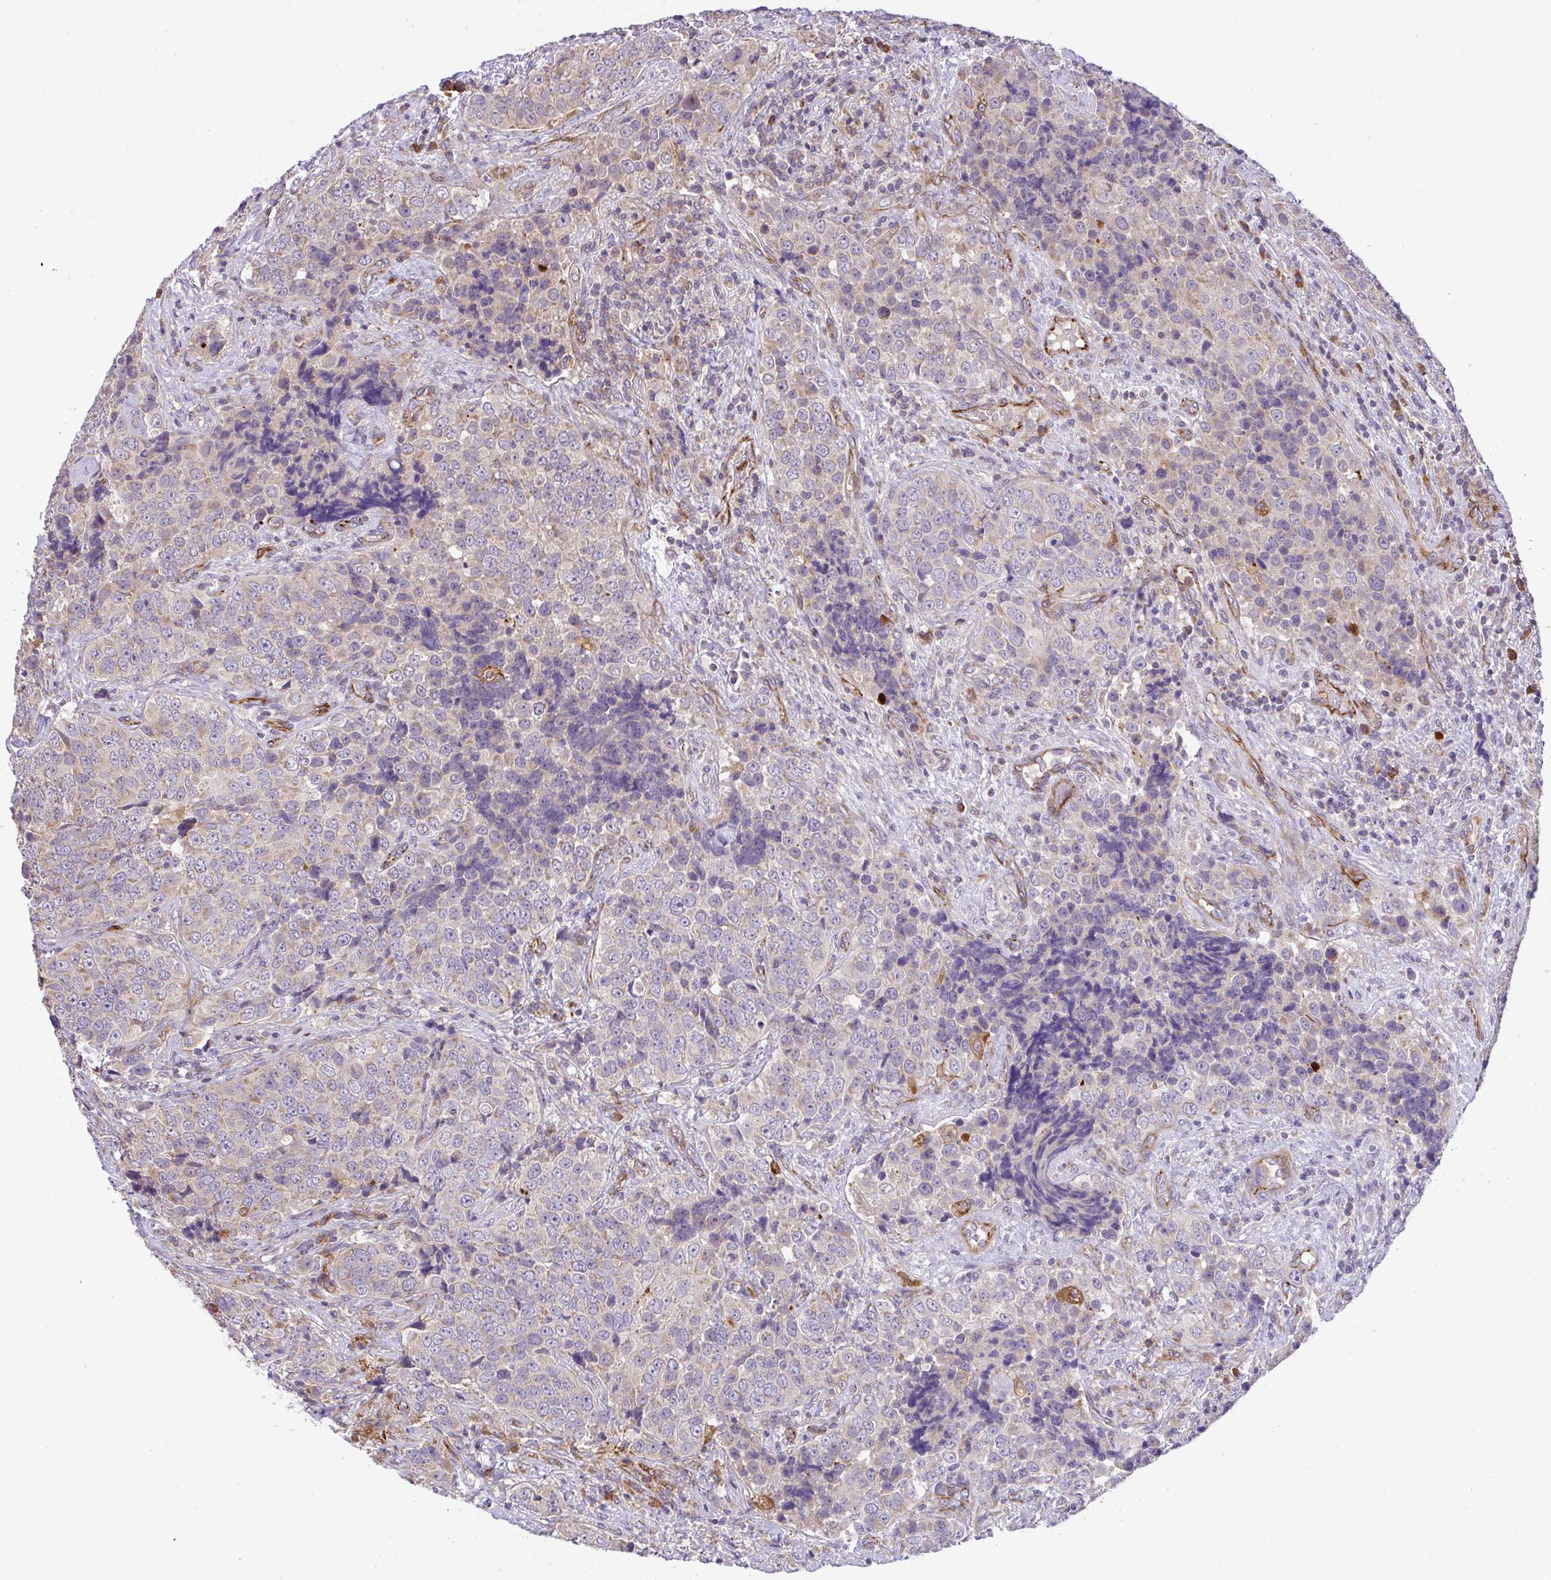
{"staining": {"intensity": "negative", "quantity": "none", "location": "none"}, "tissue": "urothelial cancer", "cell_type": "Tumor cells", "image_type": "cancer", "snomed": [{"axis": "morphology", "description": "Urothelial carcinoma, NOS"}, {"axis": "topography", "description": "Urinary bladder"}], "caption": "This is an immunohistochemistry image of human transitional cell carcinoma. There is no staining in tumor cells.", "gene": "GRID2", "patient": {"sex": "male", "age": 52}}